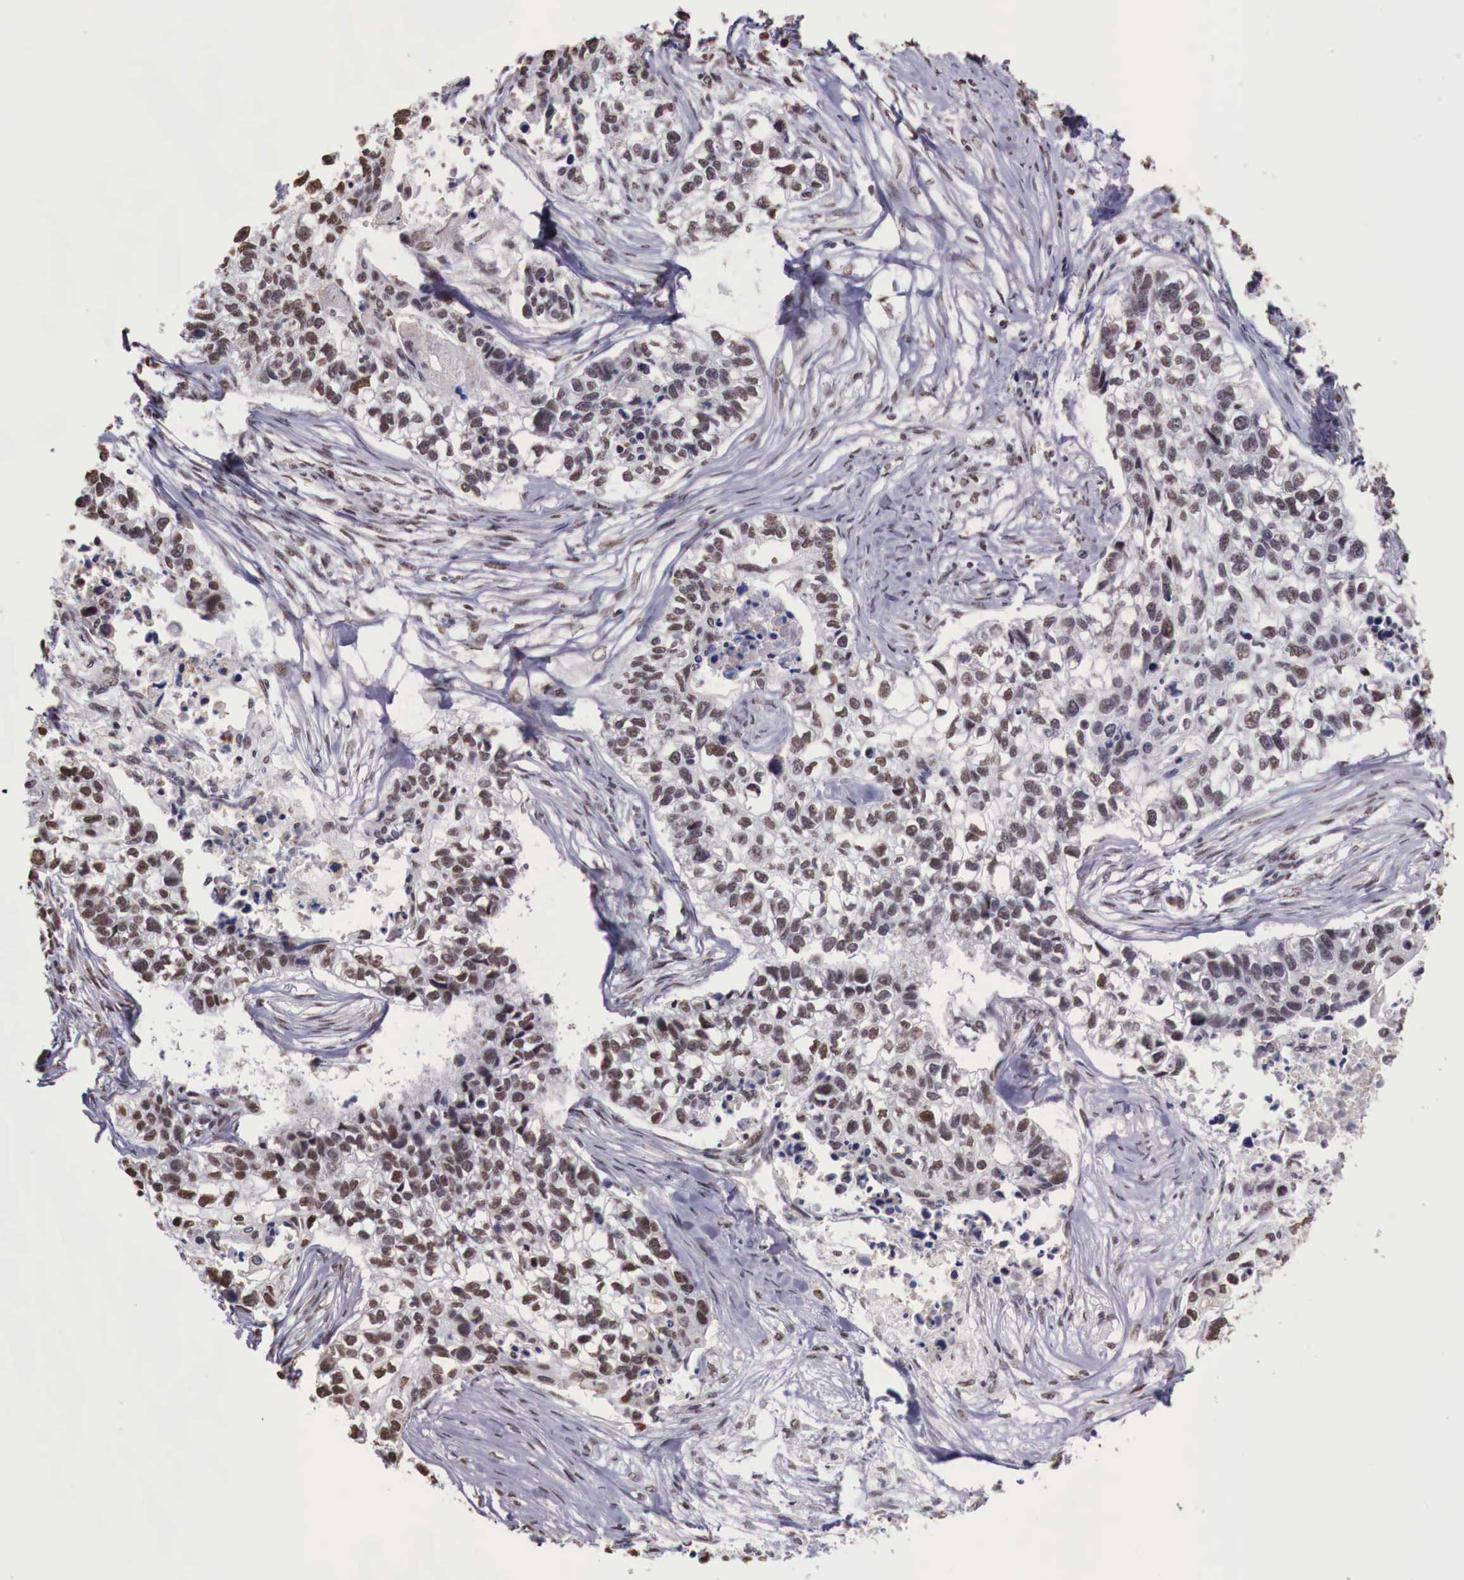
{"staining": {"intensity": "strong", "quantity": ">75%", "location": "cytoplasmic/membranous,nuclear"}, "tissue": "lung cancer", "cell_type": "Tumor cells", "image_type": "cancer", "snomed": [{"axis": "morphology", "description": "Squamous cell carcinoma, NOS"}, {"axis": "topography", "description": "Lymph node"}, {"axis": "topography", "description": "Lung"}], "caption": "A histopathology image showing strong cytoplasmic/membranous and nuclear expression in approximately >75% of tumor cells in lung squamous cell carcinoma, as visualized by brown immunohistochemical staining.", "gene": "FOXP2", "patient": {"sex": "male", "age": 74}}